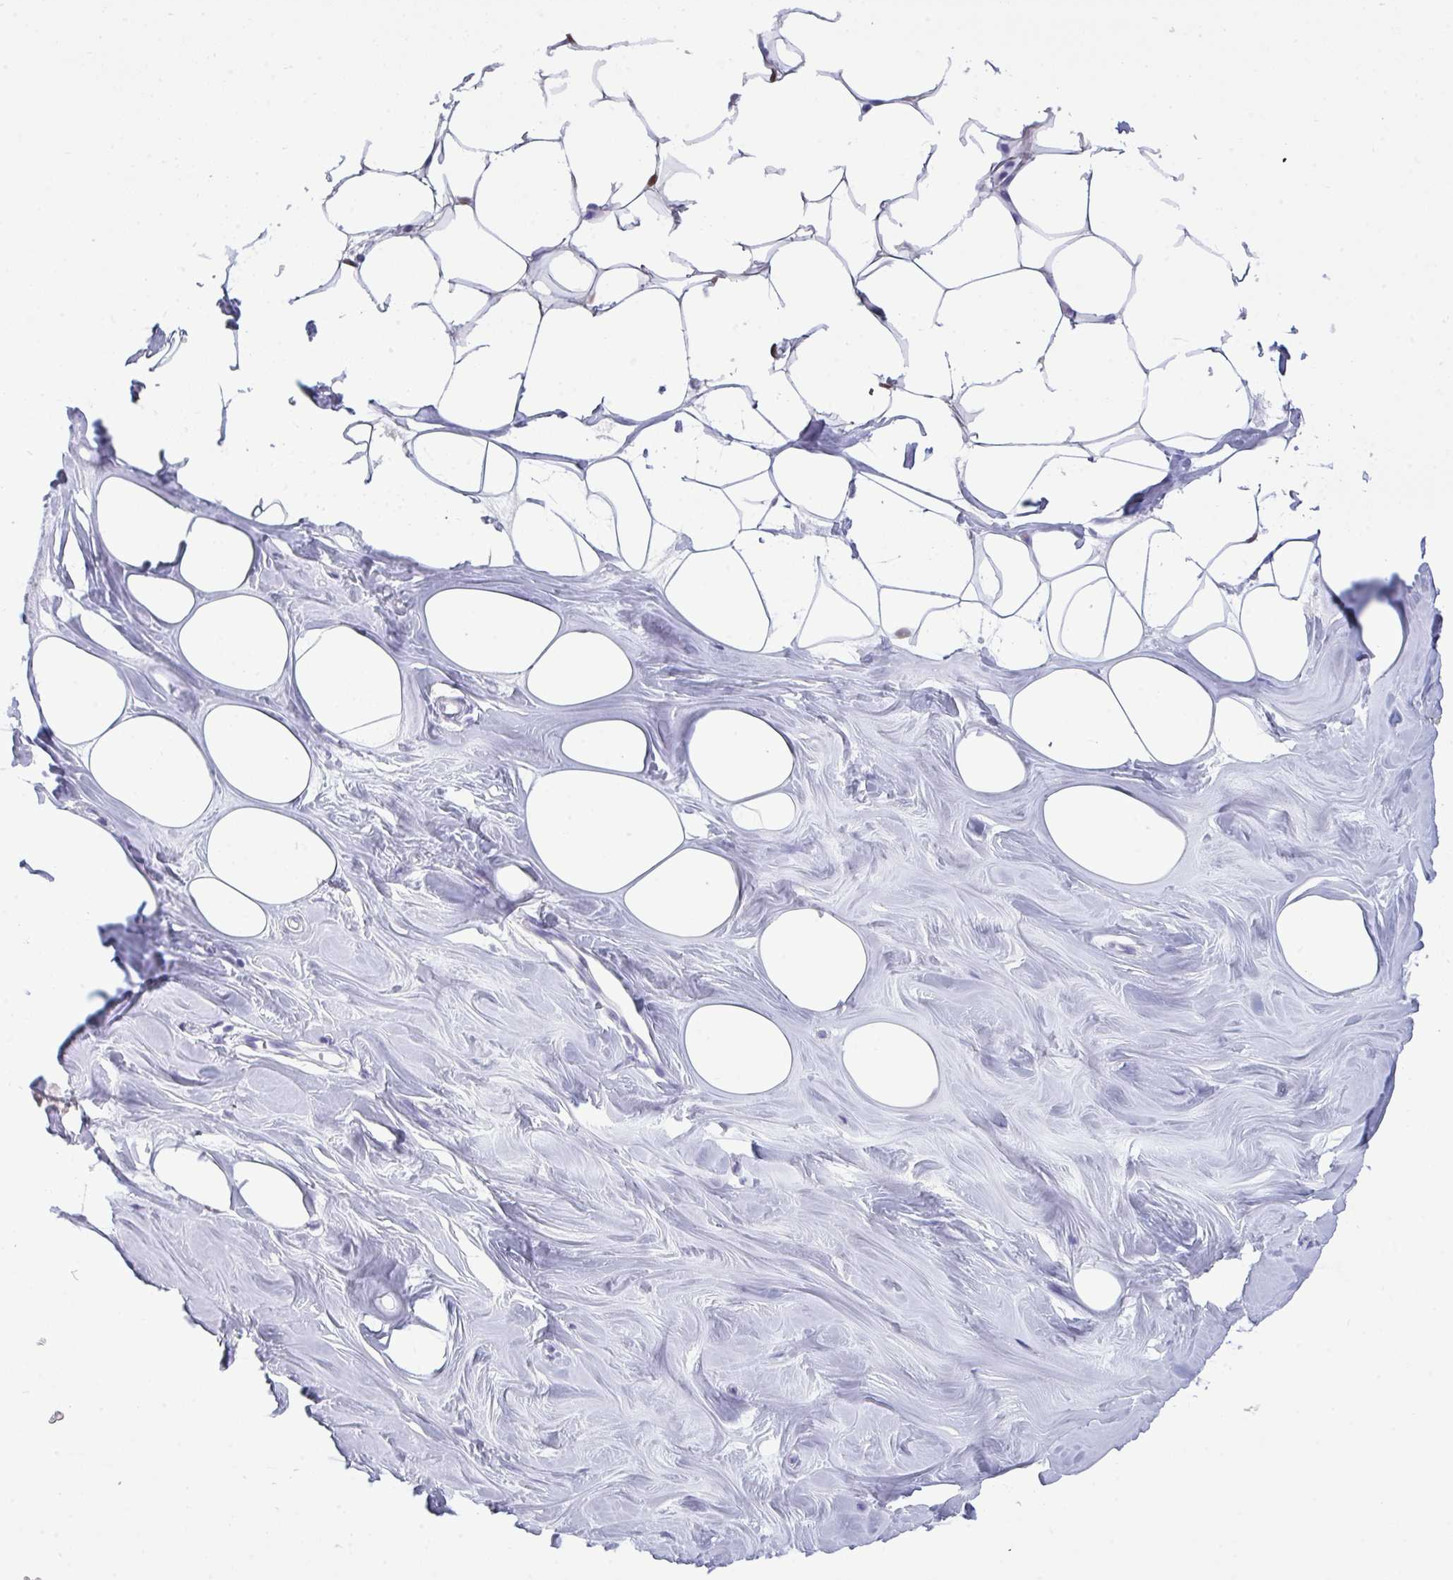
{"staining": {"intensity": "negative", "quantity": "none", "location": "none"}, "tissue": "breast", "cell_type": "Adipocytes", "image_type": "normal", "snomed": [{"axis": "morphology", "description": "Normal tissue, NOS"}, {"axis": "topography", "description": "Breast"}], "caption": "Immunohistochemical staining of unremarkable human breast exhibits no significant staining in adipocytes.", "gene": "ARHGAP42", "patient": {"sex": "female", "age": 27}}